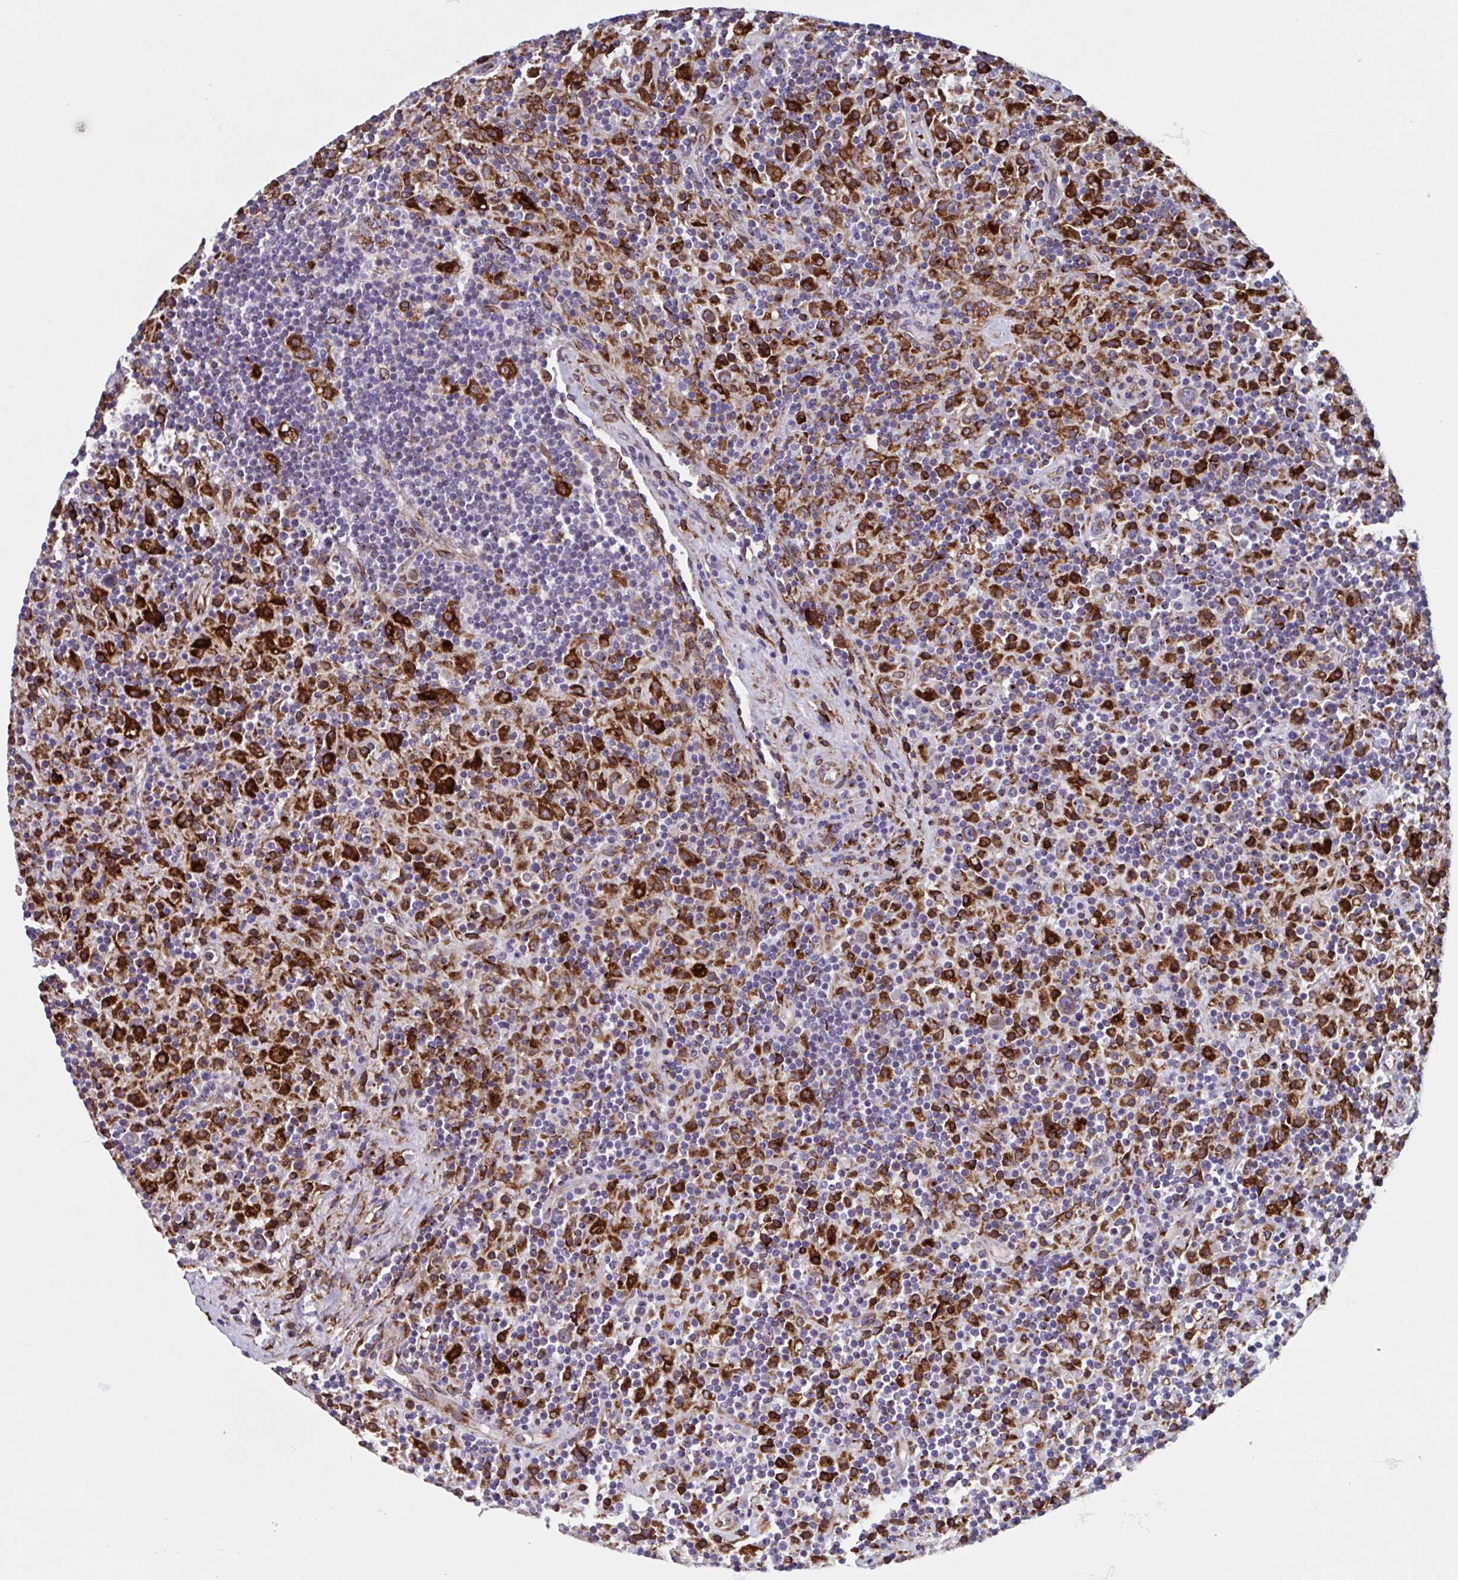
{"staining": {"intensity": "moderate", "quantity": ">75%", "location": "cytoplasmic/membranous"}, "tissue": "lymphoma", "cell_type": "Tumor cells", "image_type": "cancer", "snomed": [{"axis": "morphology", "description": "Hodgkin's disease, NOS"}, {"axis": "topography", "description": "Lymph node"}], "caption": "The micrograph shows staining of lymphoma, revealing moderate cytoplasmic/membranous protein positivity (brown color) within tumor cells.", "gene": "RFK", "patient": {"sex": "male", "age": 70}}